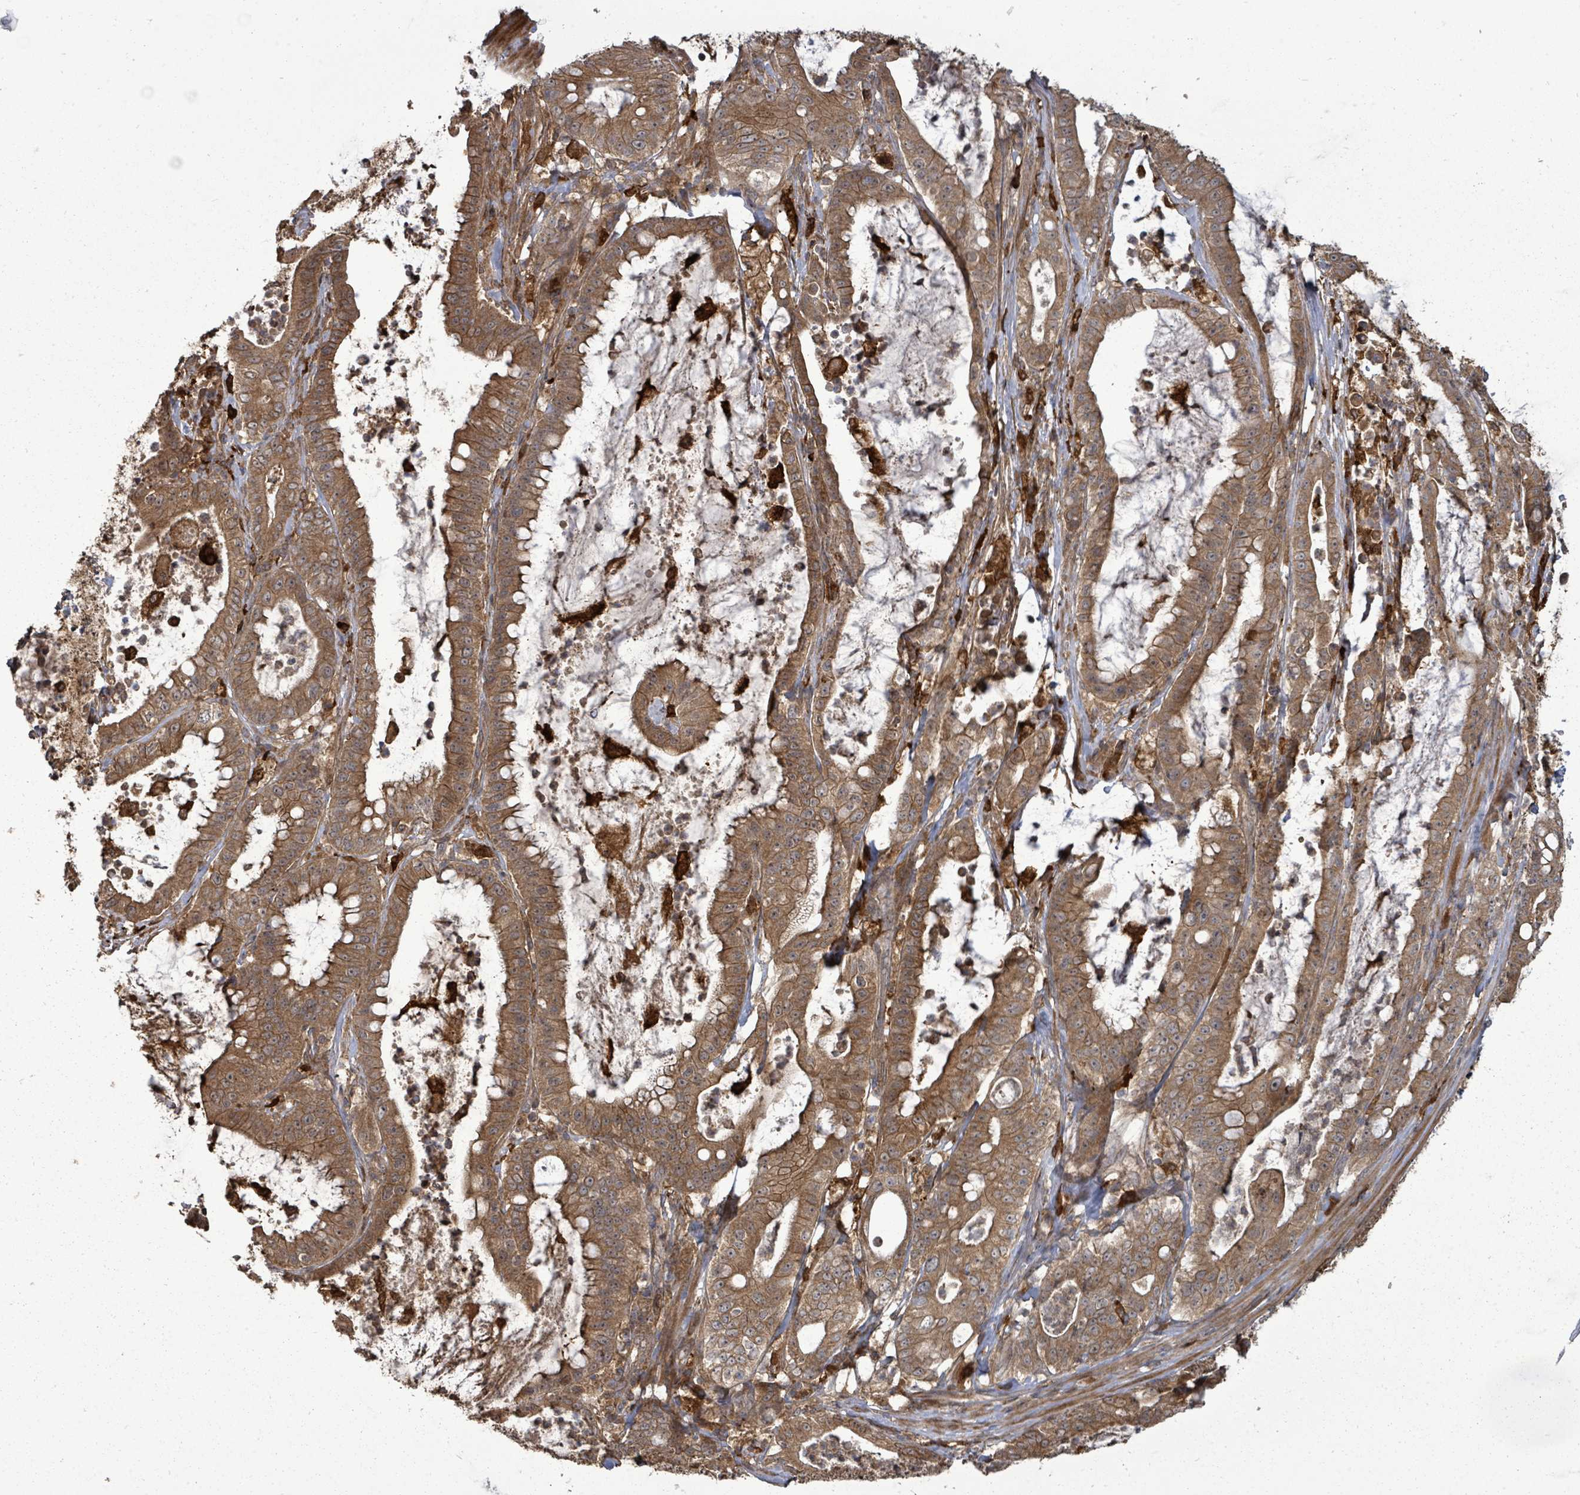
{"staining": {"intensity": "moderate", "quantity": ">75%", "location": "cytoplasmic/membranous"}, "tissue": "pancreatic cancer", "cell_type": "Tumor cells", "image_type": "cancer", "snomed": [{"axis": "morphology", "description": "Adenocarcinoma, NOS"}, {"axis": "topography", "description": "Pancreas"}], "caption": "Human pancreatic cancer stained with a brown dye reveals moderate cytoplasmic/membranous positive staining in about >75% of tumor cells.", "gene": "EIF3C", "patient": {"sex": "male", "age": 71}}